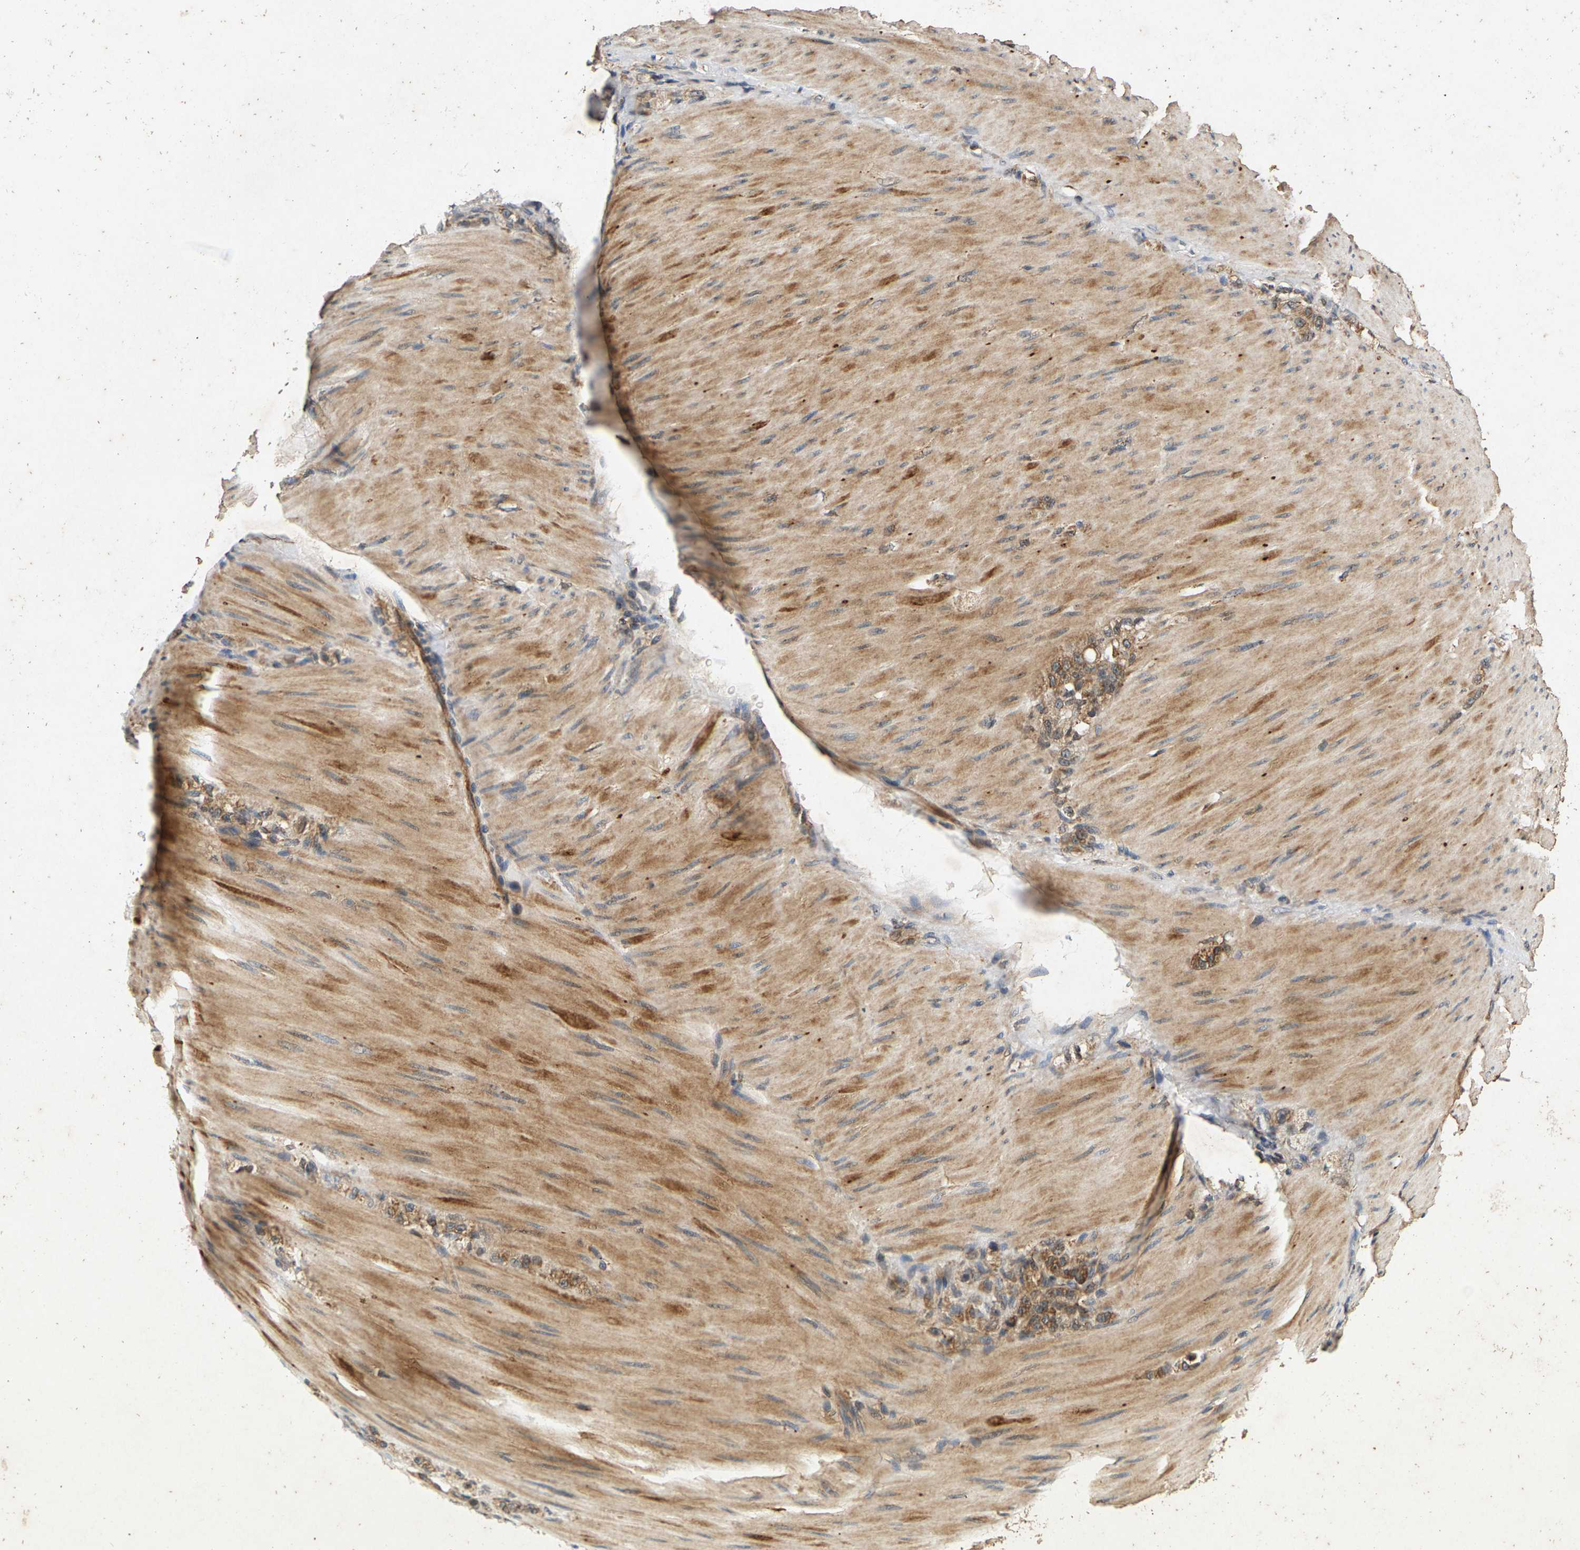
{"staining": {"intensity": "moderate", "quantity": ">75%", "location": "cytoplasmic/membranous"}, "tissue": "stomach cancer", "cell_type": "Tumor cells", "image_type": "cancer", "snomed": [{"axis": "morphology", "description": "Normal tissue, NOS"}, {"axis": "morphology", "description": "Adenocarcinoma, NOS"}, {"axis": "topography", "description": "Stomach"}], "caption": "Stomach adenocarcinoma tissue displays moderate cytoplasmic/membranous expression in about >75% of tumor cells", "gene": "CIDEC", "patient": {"sex": "male", "age": 82}}